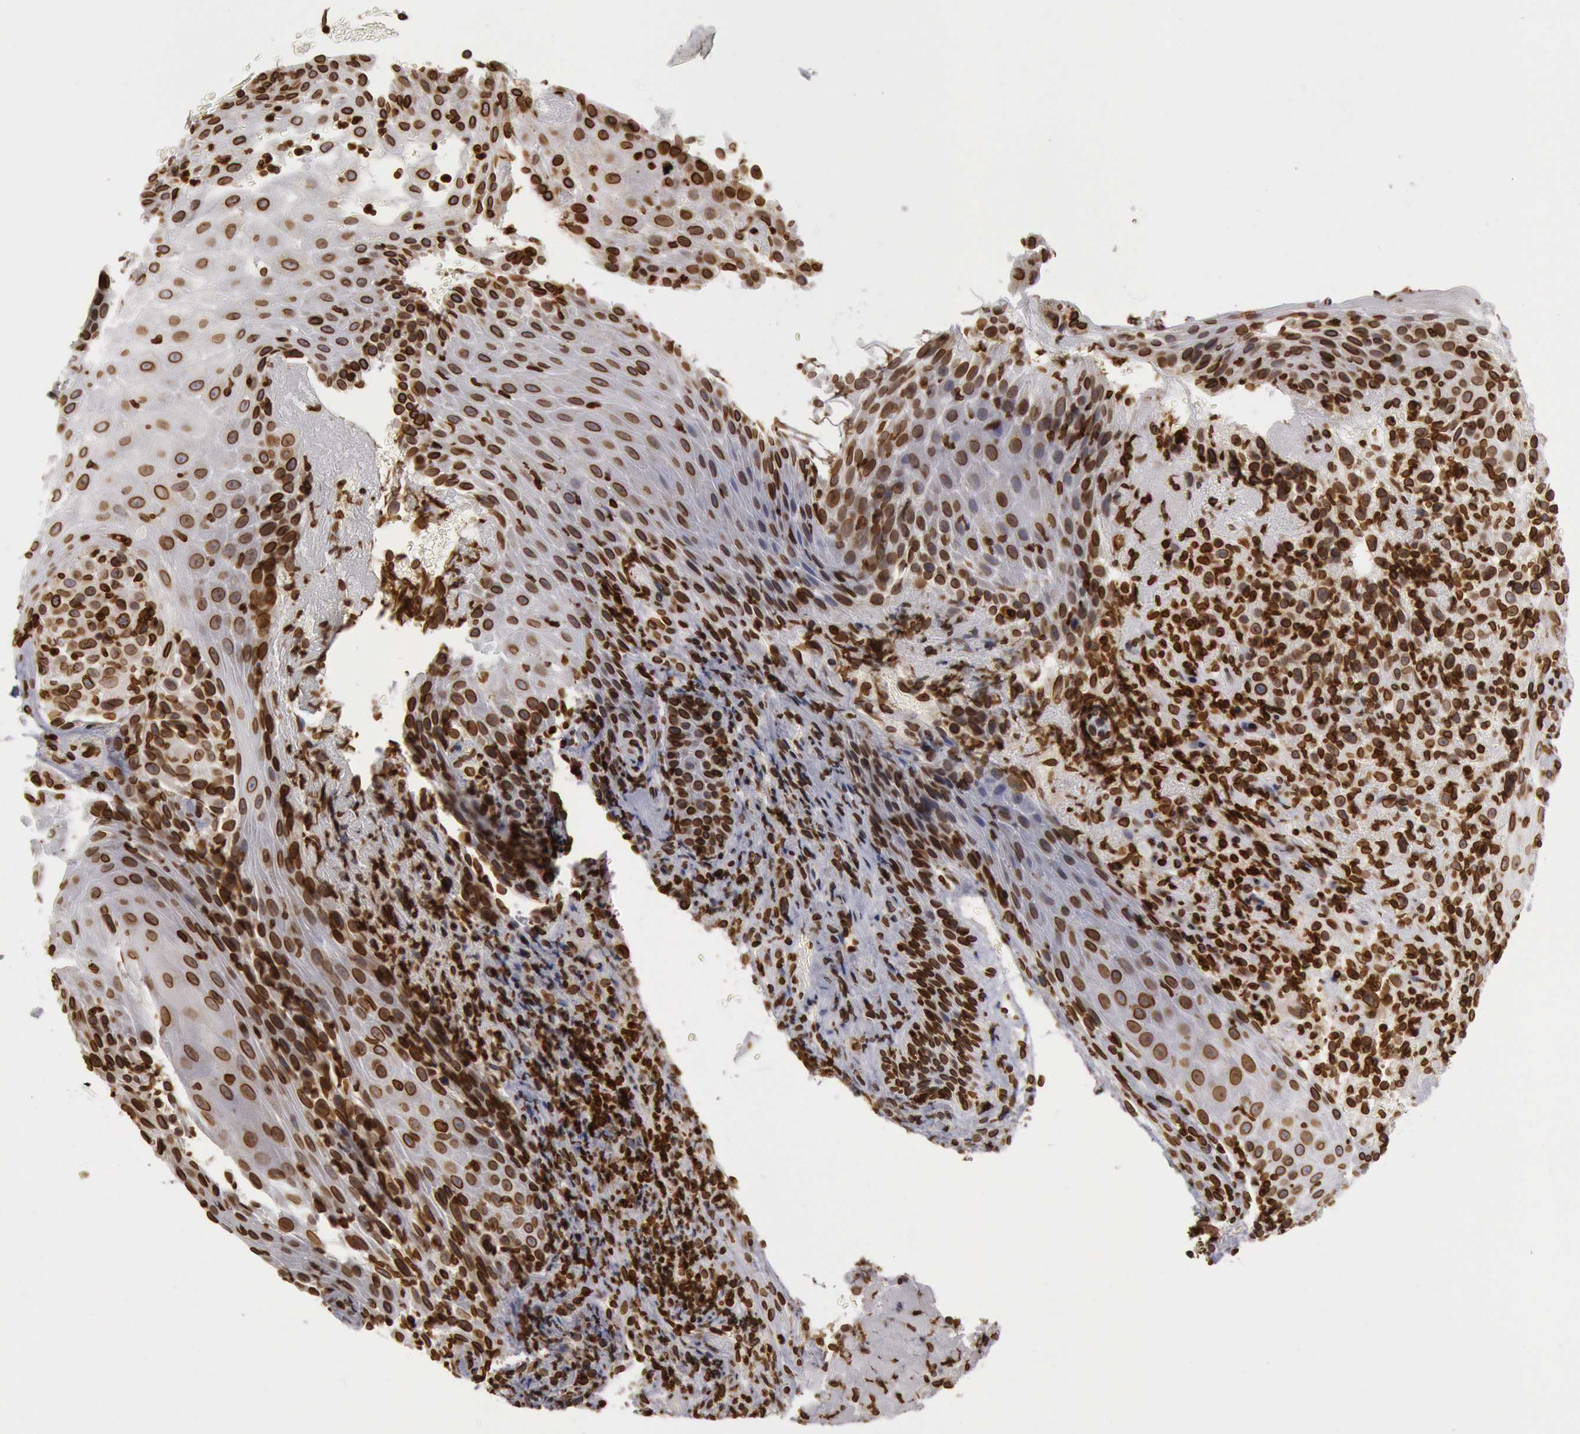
{"staining": {"intensity": "strong", "quantity": ">75%", "location": "nuclear"}, "tissue": "melanoma", "cell_type": "Tumor cells", "image_type": "cancer", "snomed": [{"axis": "morphology", "description": "Malignant melanoma, NOS"}, {"axis": "topography", "description": "Skin"}], "caption": "The micrograph demonstrates staining of melanoma, revealing strong nuclear protein staining (brown color) within tumor cells.", "gene": "SUN2", "patient": {"sex": "male", "age": 75}}